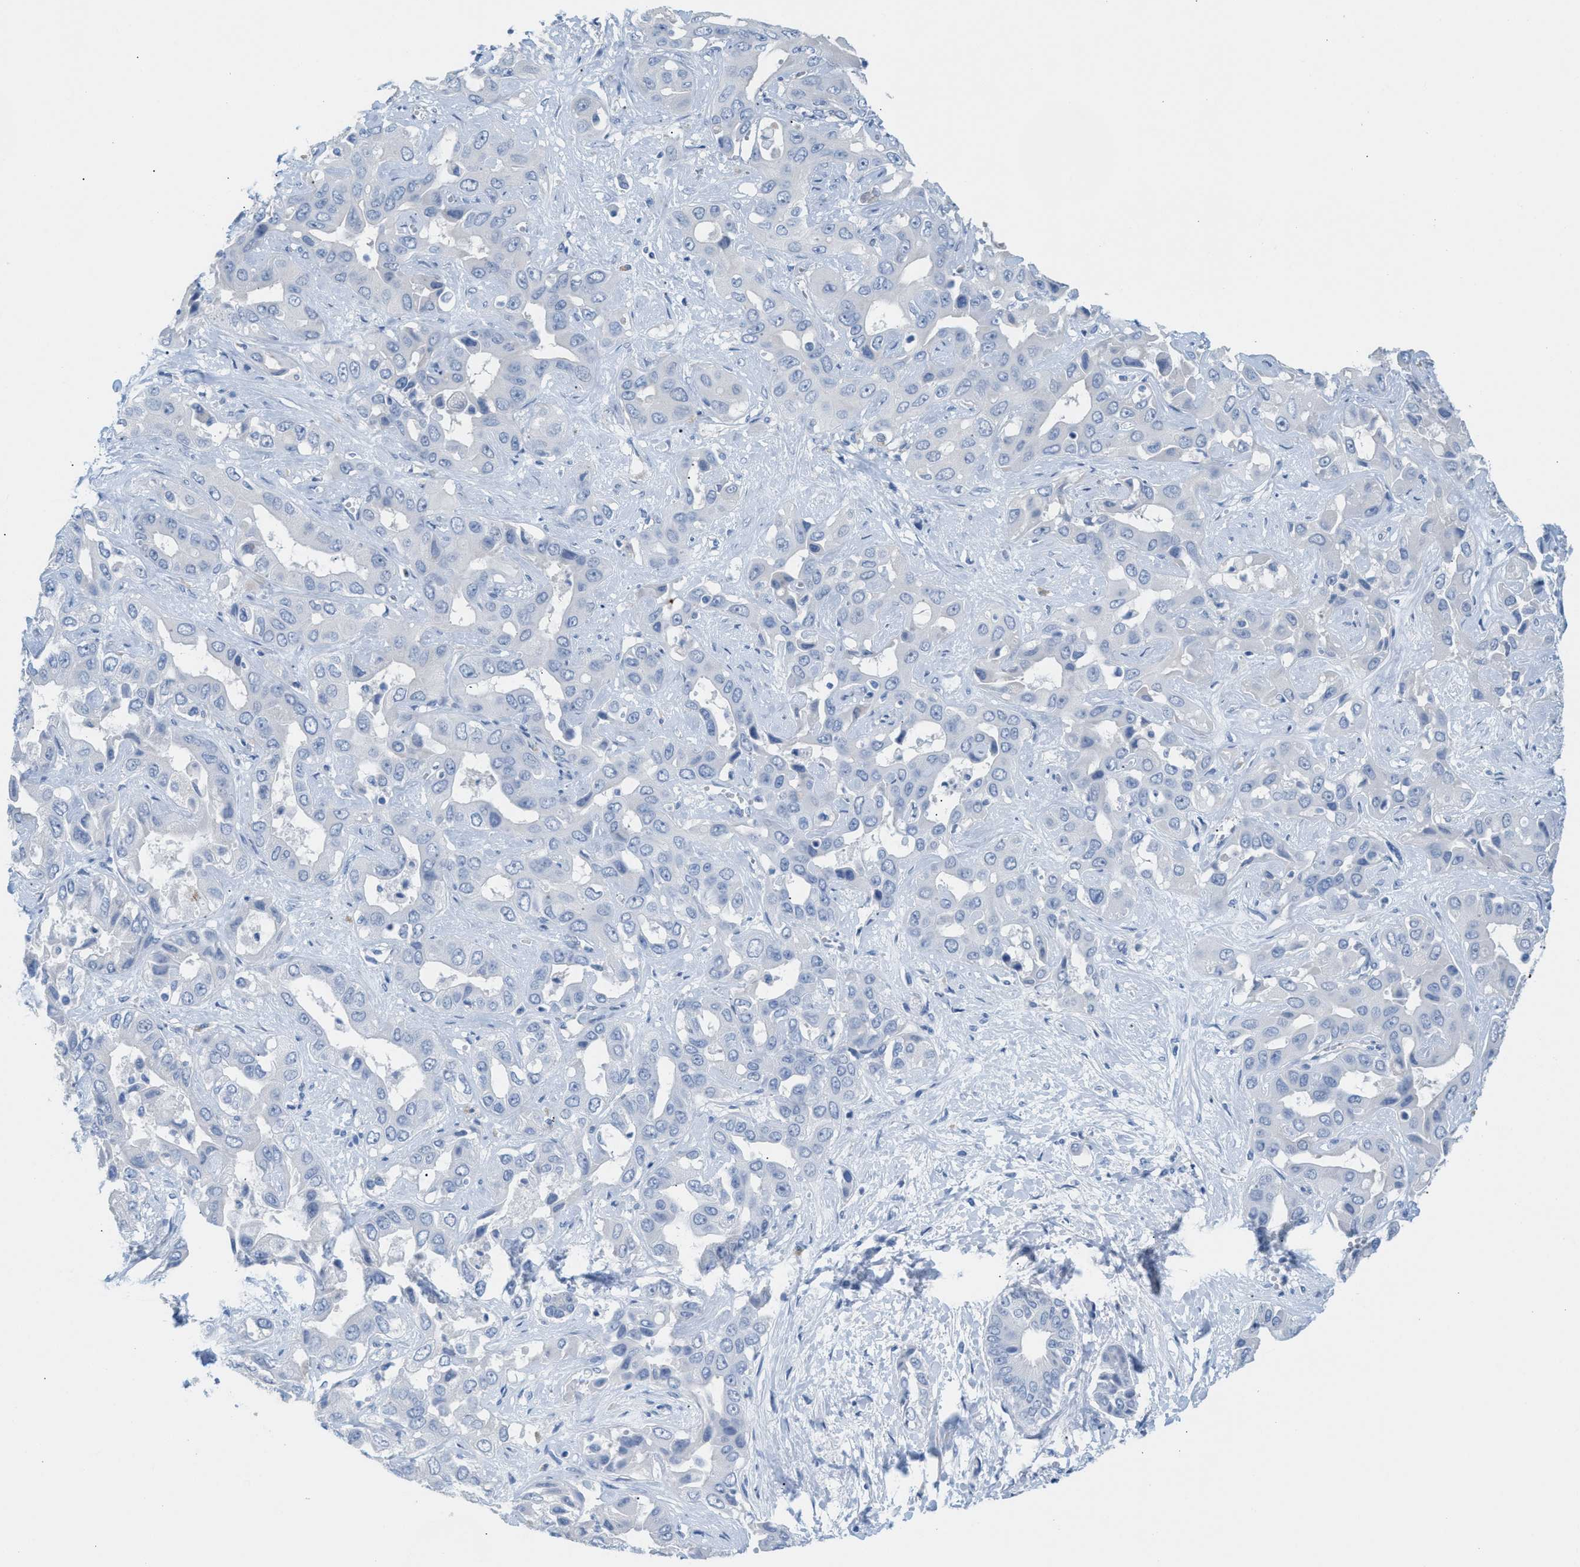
{"staining": {"intensity": "negative", "quantity": "none", "location": "none"}, "tissue": "liver cancer", "cell_type": "Tumor cells", "image_type": "cancer", "snomed": [{"axis": "morphology", "description": "Cholangiocarcinoma"}, {"axis": "topography", "description": "Liver"}], "caption": "This is an immunohistochemistry micrograph of liver cancer (cholangiocarcinoma). There is no positivity in tumor cells.", "gene": "MPP3", "patient": {"sex": "female", "age": 52}}